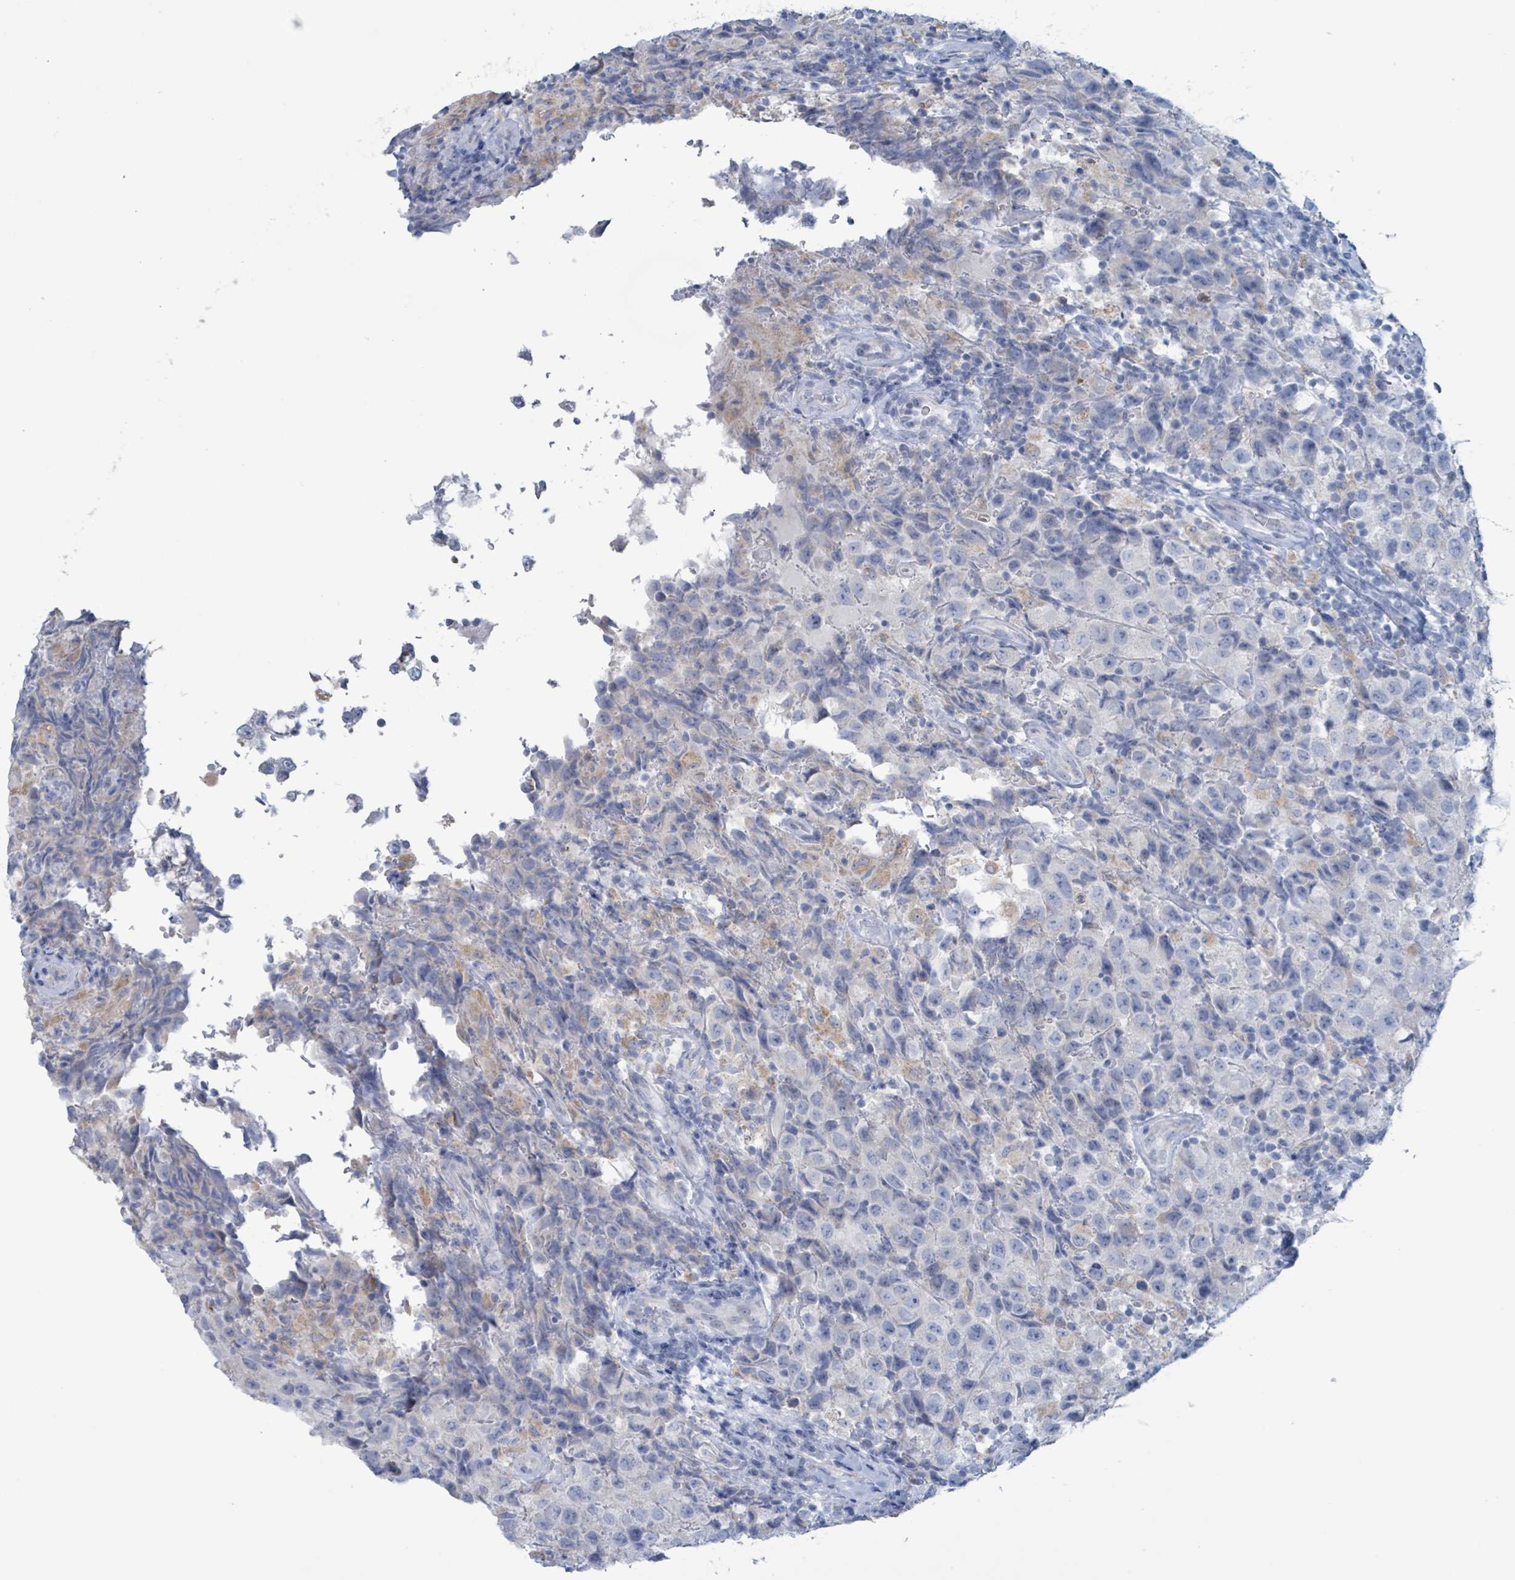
{"staining": {"intensity": "negative", "quantity": "none", "location": "none"}, "tissue": "testis cancer", "cell_type": "Tumor cells", "image_type": "cancer", "snomed": [{"axis": "morphology", "description": "Seminoma, NOS"}, {"axis": "morphology", "description": "Carcinoma, Embryonal, NOS"}, {"axis": "topography", "description": "Testis"}], "caption": "Tumor cells are negative for protein expression in human testis cancer.", "gene": "AKR1C4", "patient": {"sex": "male", "age": 41}}